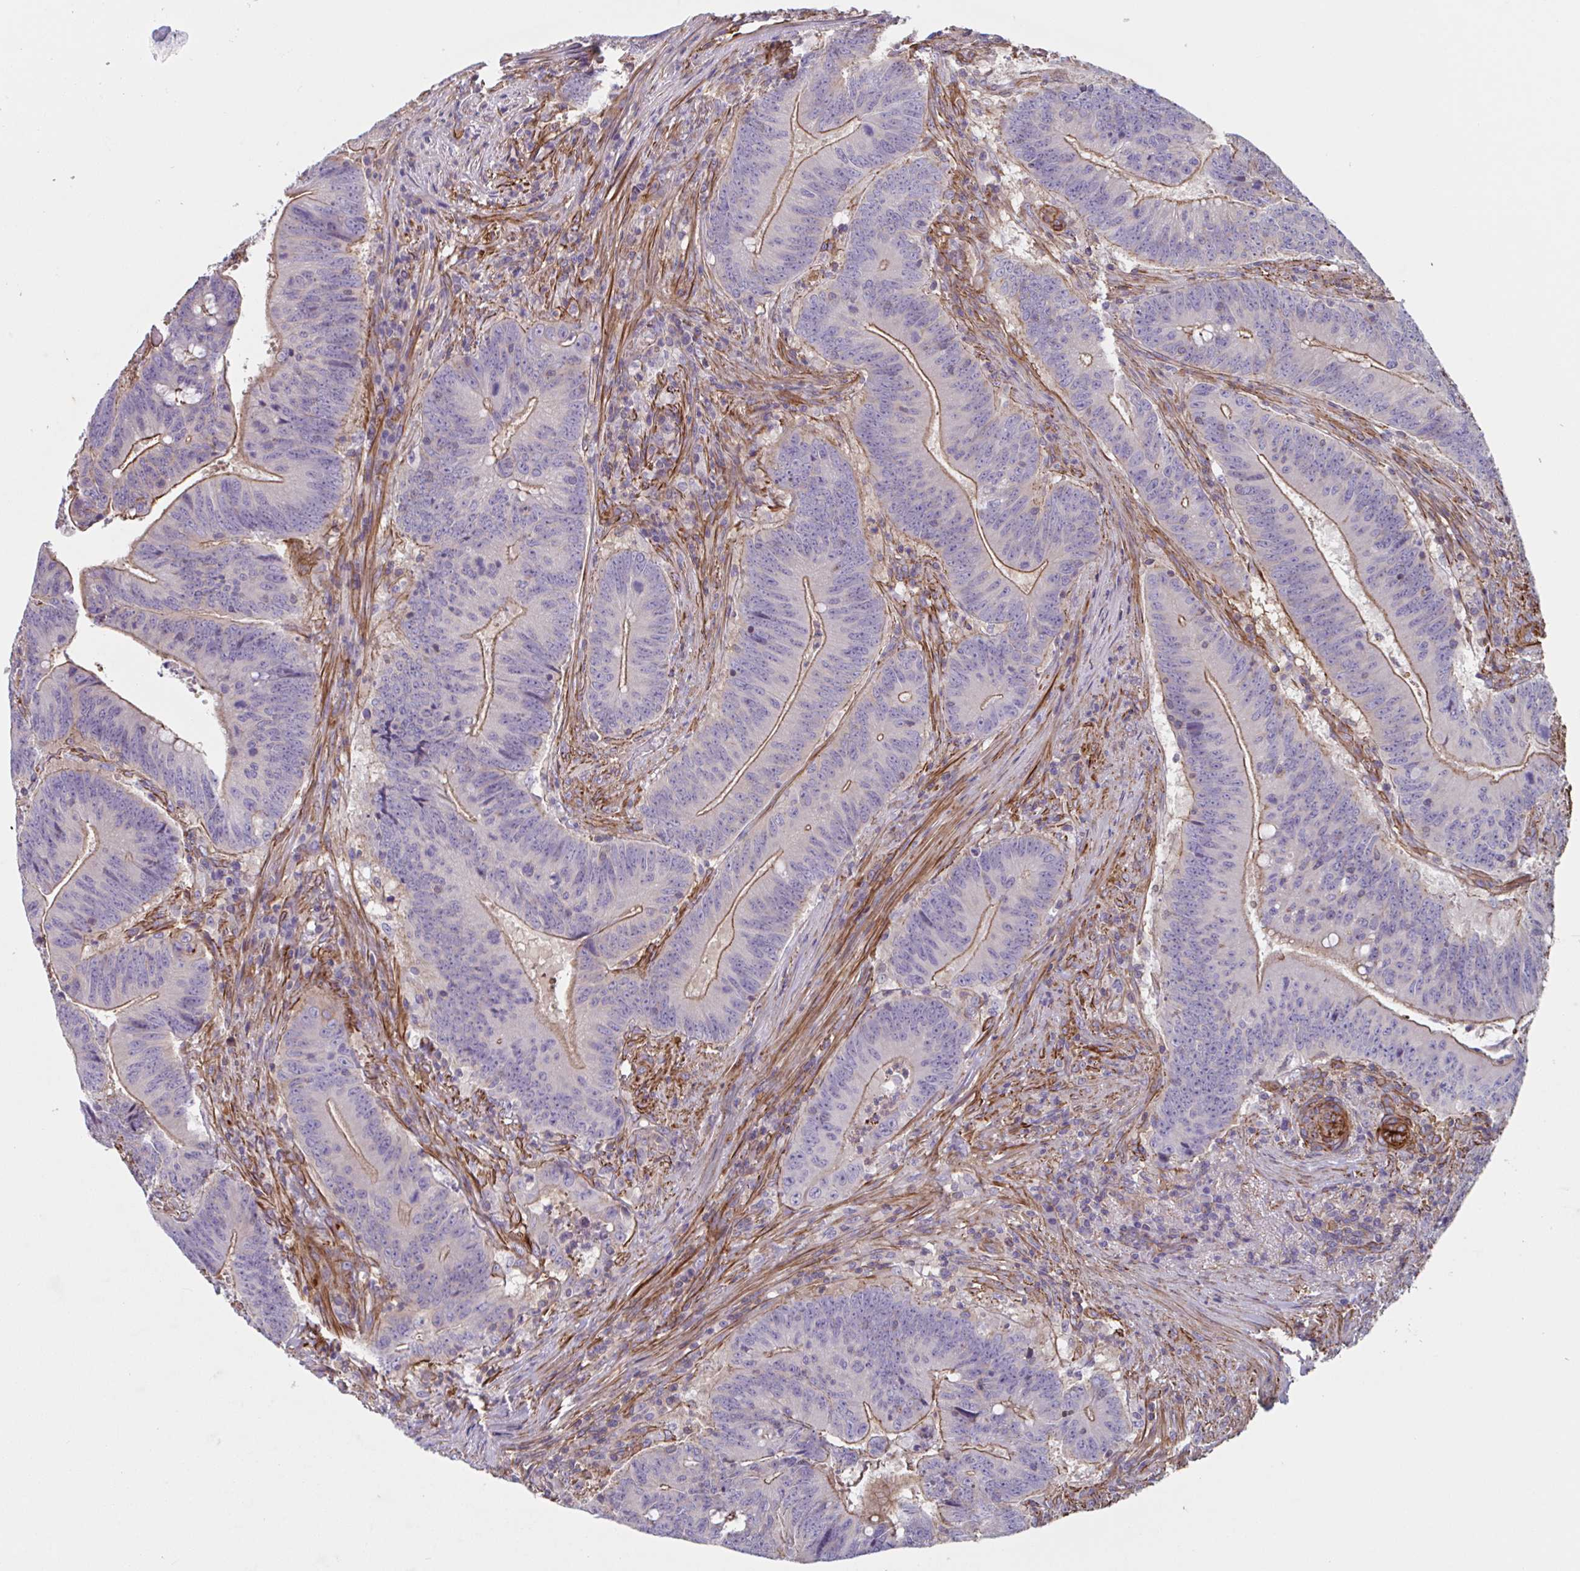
{"staining": {"intensity": "moderate", "quantity": "25%-75%", "location": "cytoplasmic/membranous"}, "tissue": "colorectal cancer", "cell_type": "Tumor cells", "image_type": "cancer", "snomed": [{"axis": "morphology", "description": "Adenocarcinoma, NOS"}, {"axis": "topography", "description": "Colon"}], "caption": "This photomicrograph exhibits immunohistochemistry (IHC) staining of colorectal cancer (adenocarcinoma), with medium moderate cytoplasmic/membranous positivity in approximately 25%-75% of tumor cells.", "gene": "SHISA7", "patient": {"sex": "female", "age": 87}}